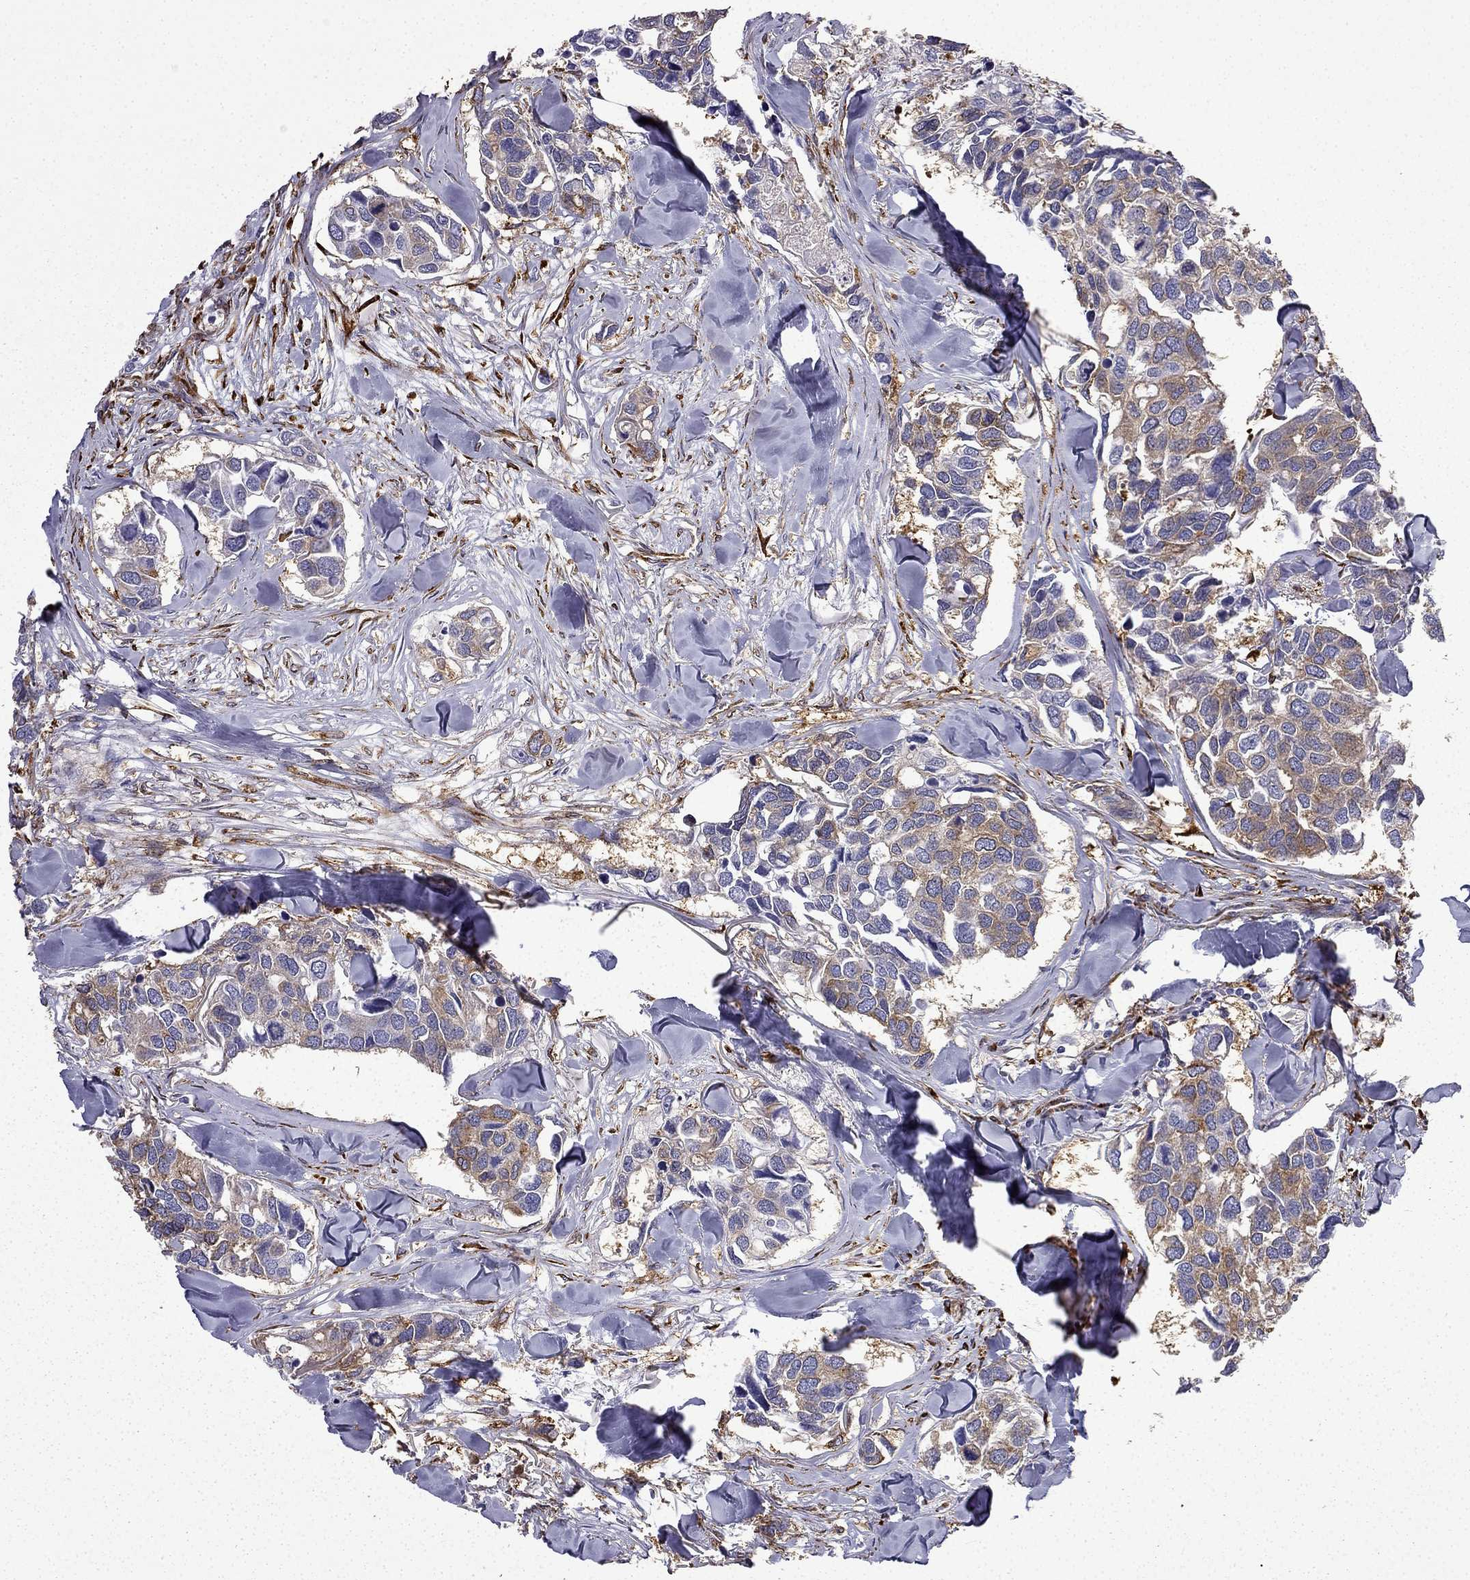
{"staining": {"intensity": "moderate", "quantity": ">75%", "location": "cytoplasmic/membranous"}, "tissue": "breast cancer", "cell_type": "Tumor cells", "image_type": "cancer", "snomed": [{"axis": "morphology", "description": "Duct carcinoma"}, {"axis": "topography", "description": "Breast"}], "caption": "Human breast cancer stained for a protein (brown) reveals moderate cytoplasmic/membranous positive expression in approximately >75% of tumor cells.", "gene": "MAP4", "patient": {"sex": "female", "age": 83}}